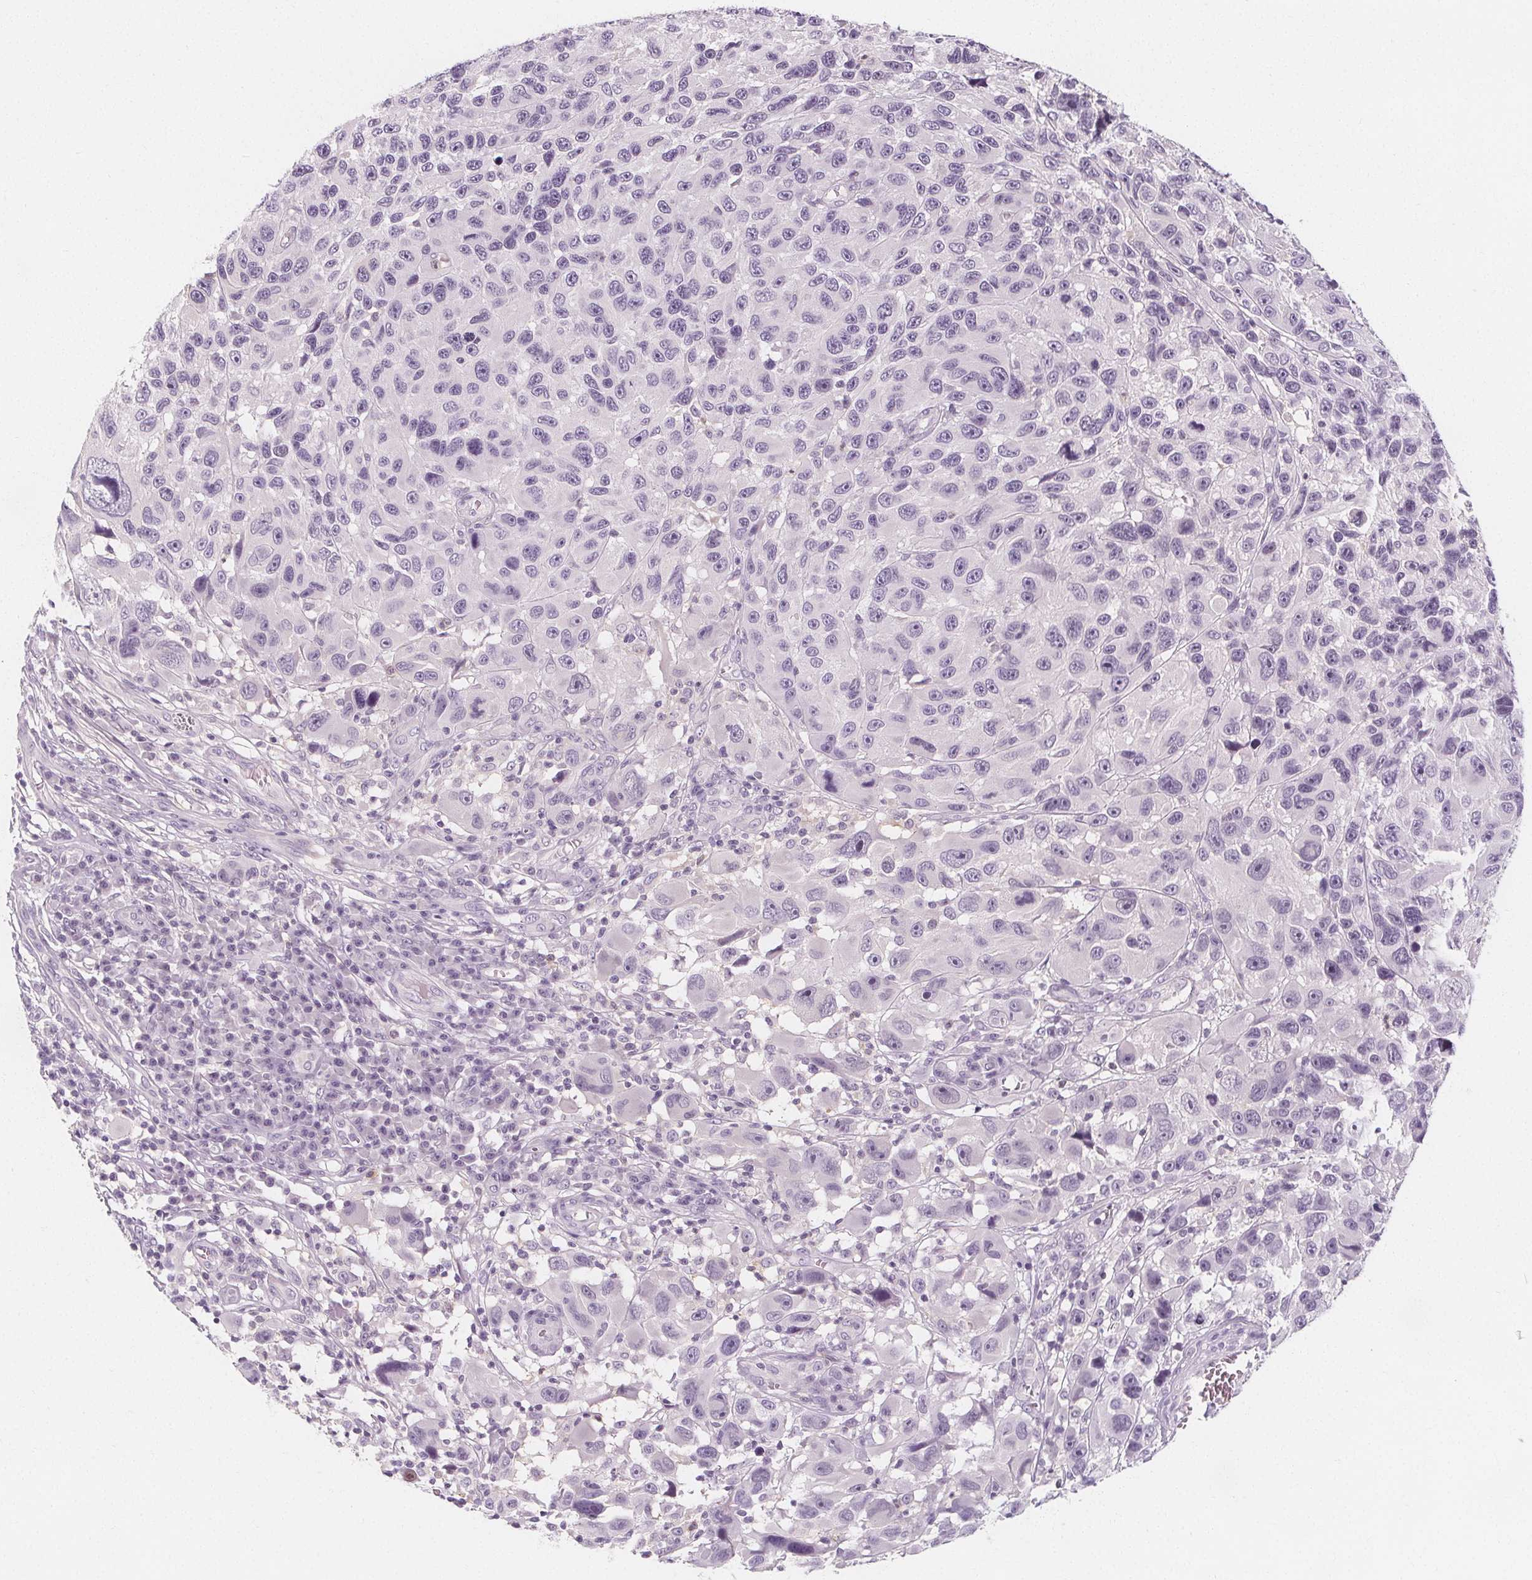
{"staining": {"intensity": "negative", "quantity": "none", "location": "none"}, "tissue": "melanoma", "cell_type": "Tumor cells", "image_type": "cancer", "snomed": [{"axis": "morphology", "description": "Malignant melanoma, NOS"}, {"axis": "topography", "description": "Skin"}], "caption": "Human melanoma stained for a protein using immunohistochemistry (IHC) exhibits no expression in tumor cells.", "gene": "UGP2", "patient": {"sex": "male", "age": 53}}